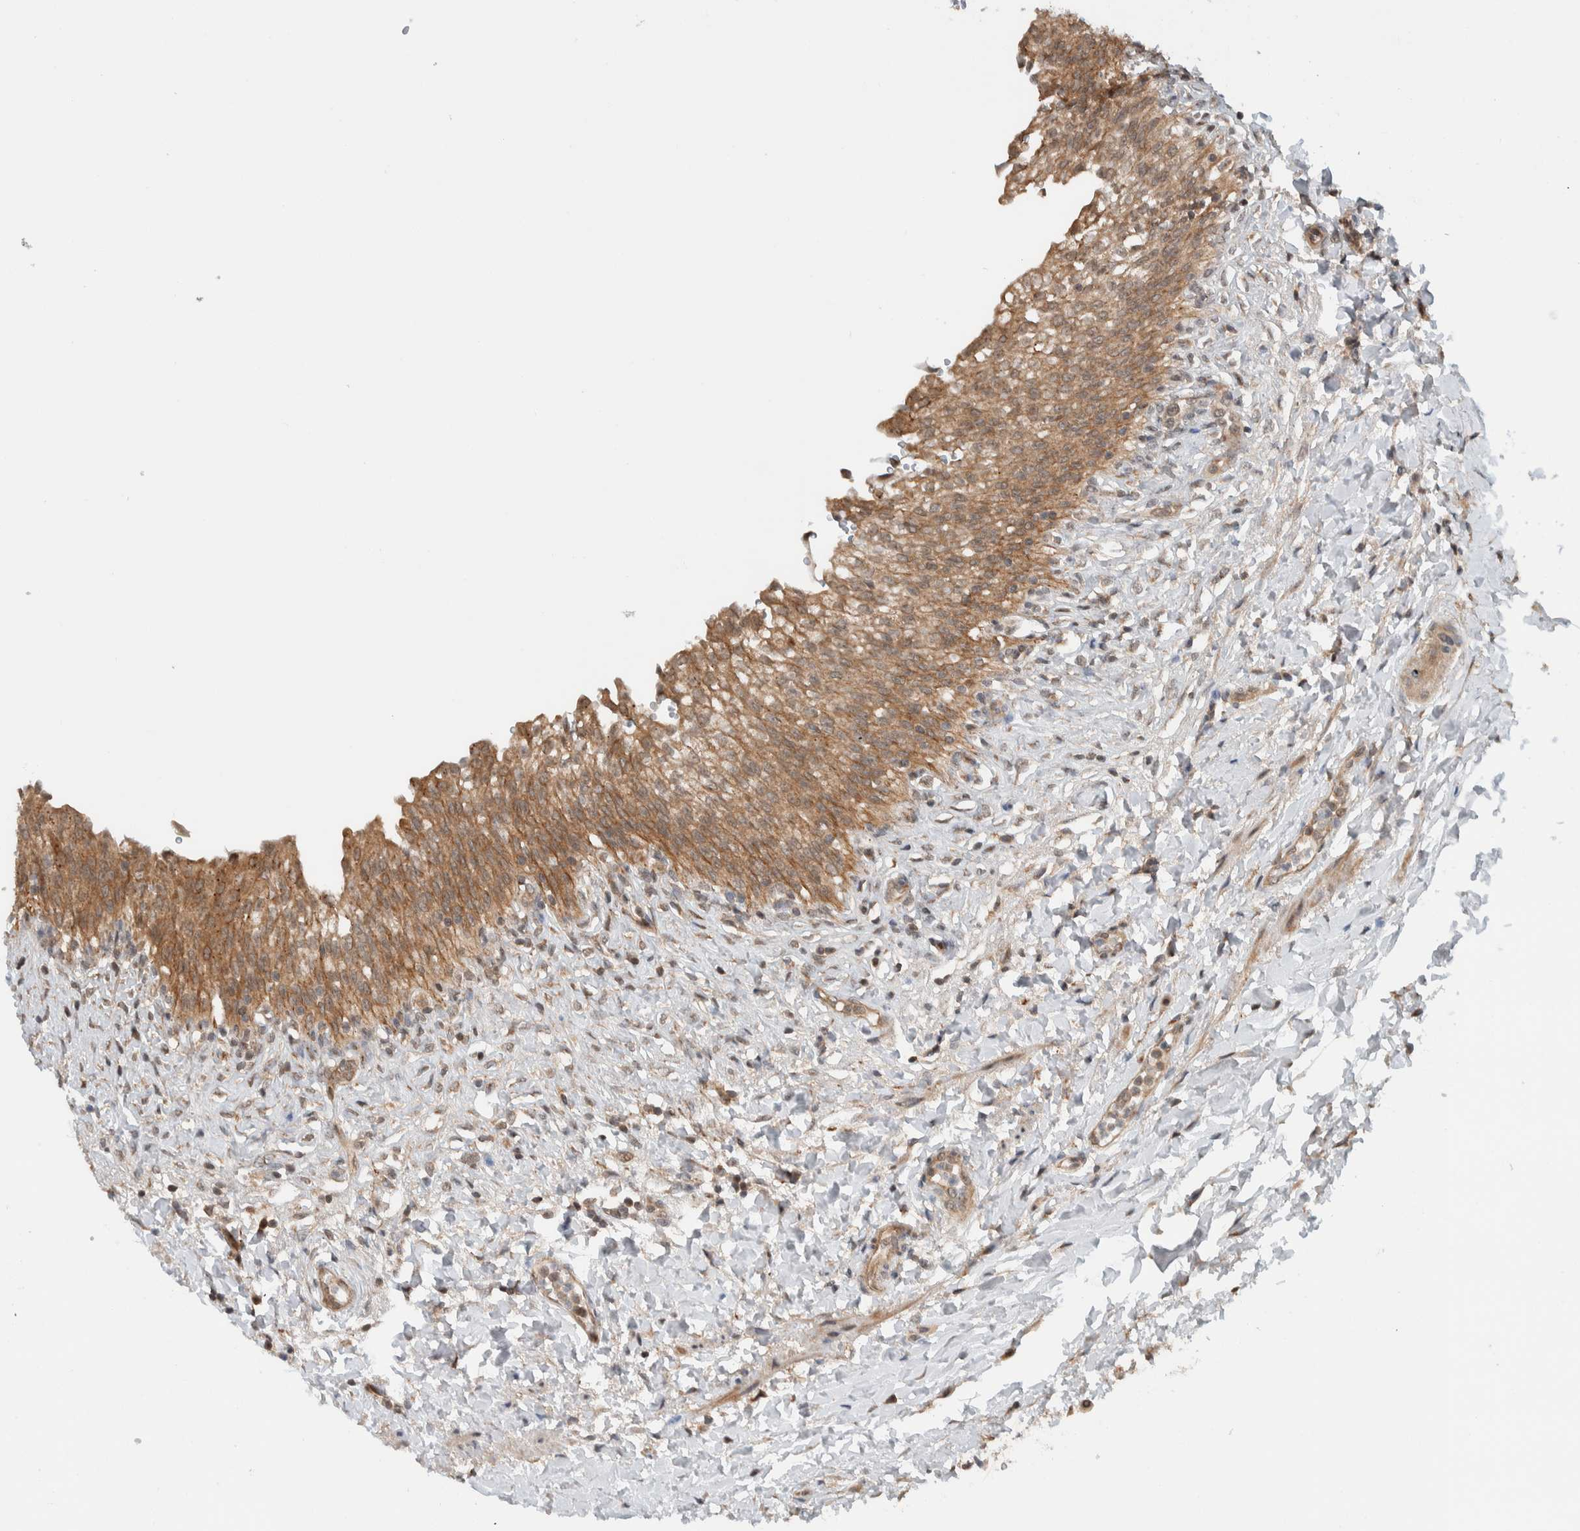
{"staining": {"intensity": "moderate", "quantity": ">75%", "location": "cytoplasmic/membranous"}, "tissue": "urinary bladder", "cell_type": "Urothelial cells", "image_type": "normal", "snomed": [{"axis": "morphology", "description": "Urothelial carcinoma, High grade"}, {"axis": "topography", "description": "Urinary bladder"}], "caption": "IHC (DAB (3,3'-diaminobenzidine)) staining of benign human urinary bladder exhibits moderate cytoplasmic/membranous protein staining in approximately >75% of urothelial cells. The staining is performed using DAB (3,3'-diaminobenzidine) brown chromogen to label protein expression. The nuclei are counter-stained blue using hematoxylin.", "gene": "KLHL6", "patient": {"sex": "male", "age": 46}}